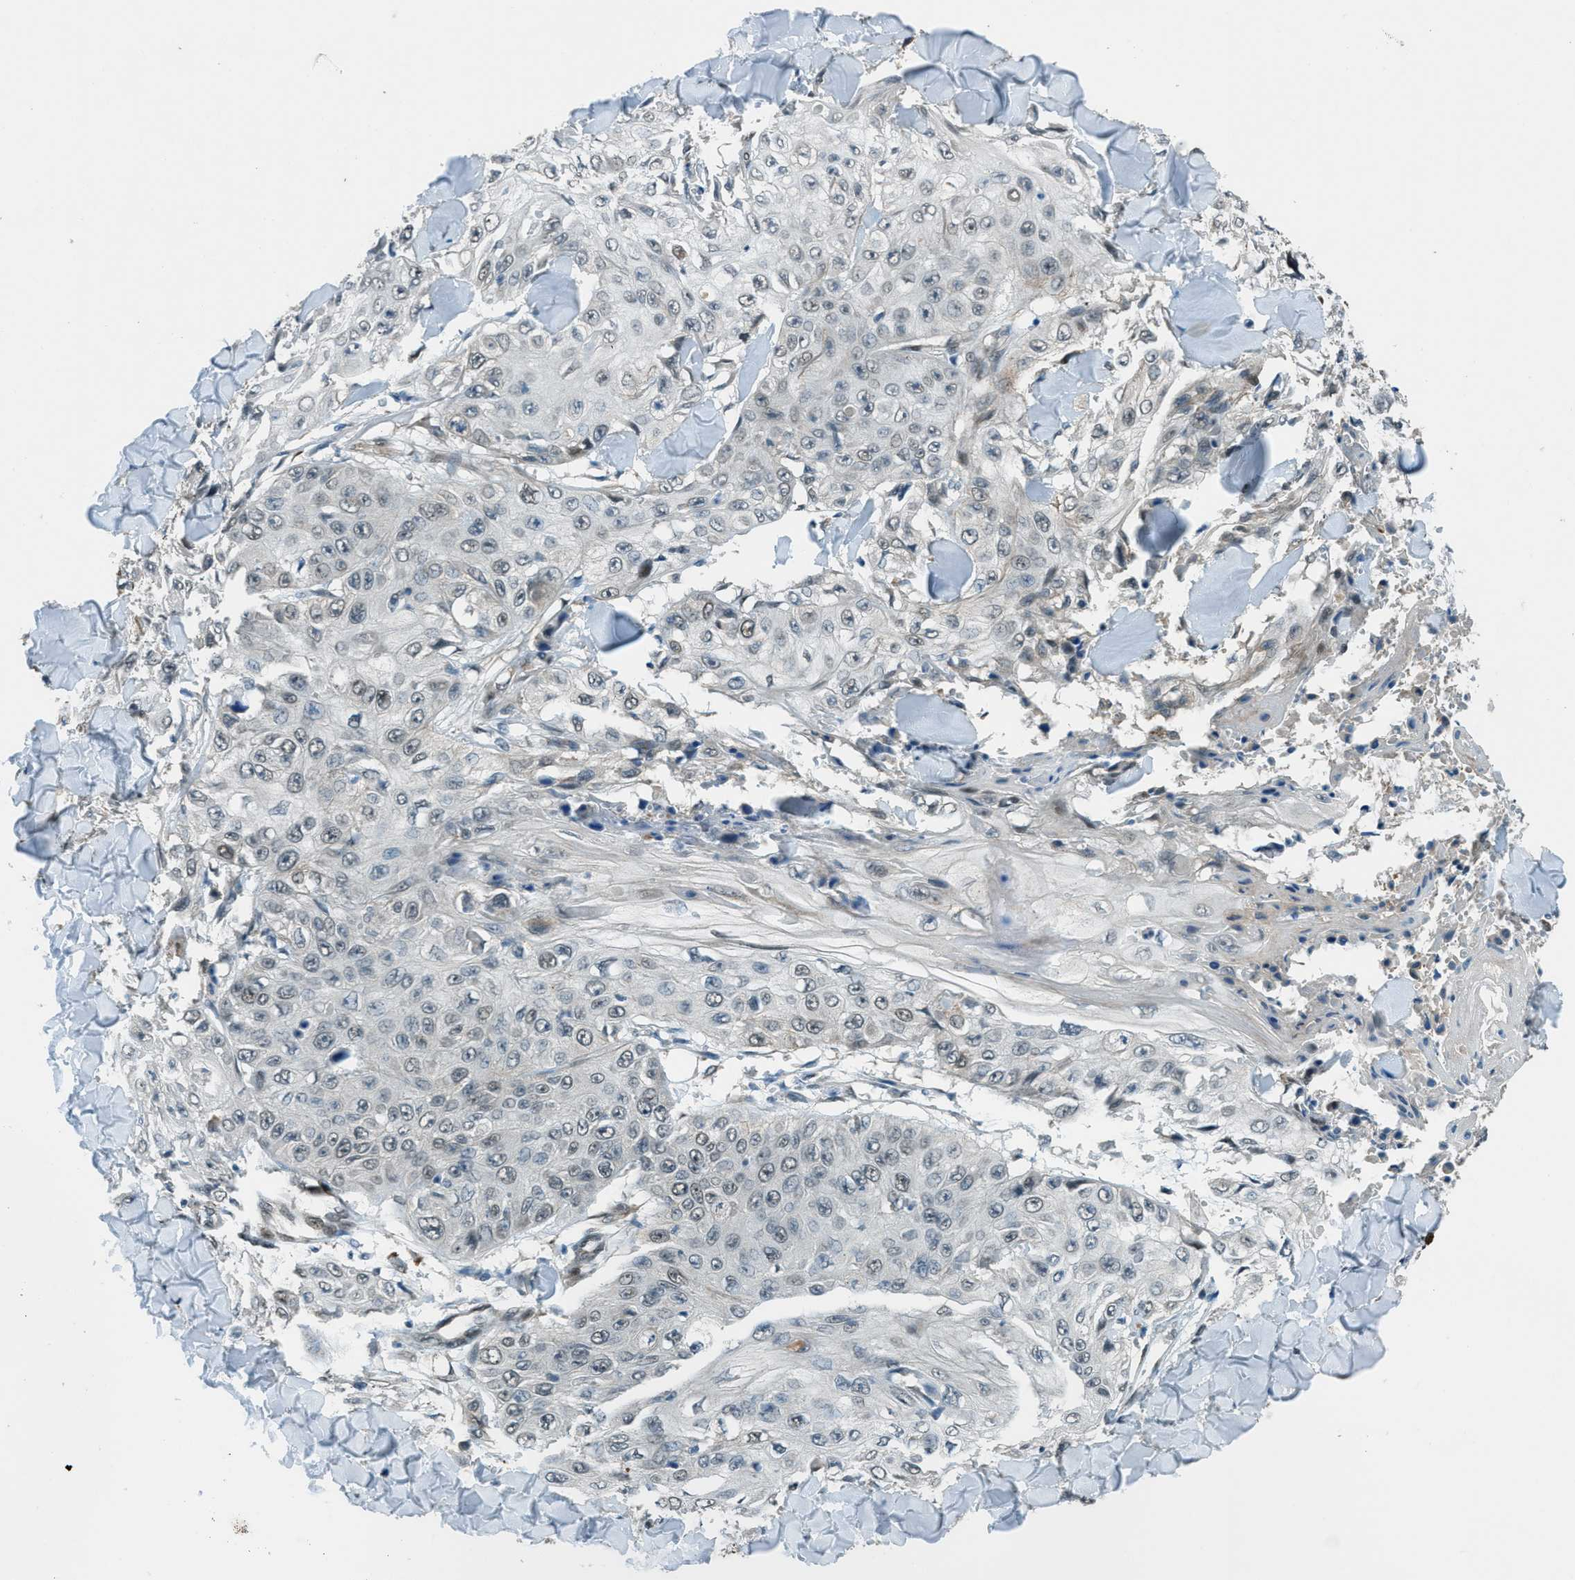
{"staining": {"intensity": "weak", "quantity": "<25%", "location": "nuclear"}, "tissue": "skin cancer", "cell_type": "Tumor cells", "image_type": "cancer", "snomed": [{"axis": "morphology", "description": "Squamous cell carcinoma, NOS"}, {"axis": "topography", "description": "Skin"}], "caption": "A micrograph of squamous cell carcinoma (skin) stained for a protein exhibits no brown staining in tumor cells. Brightfield microscopy of immunohistochemistry (IHC) stained with DAB (brown) and hematoxylin (blue), captured at high magnification.", "gene": "NPEPL1", "patient": {"sex": "male", "age": 86}}